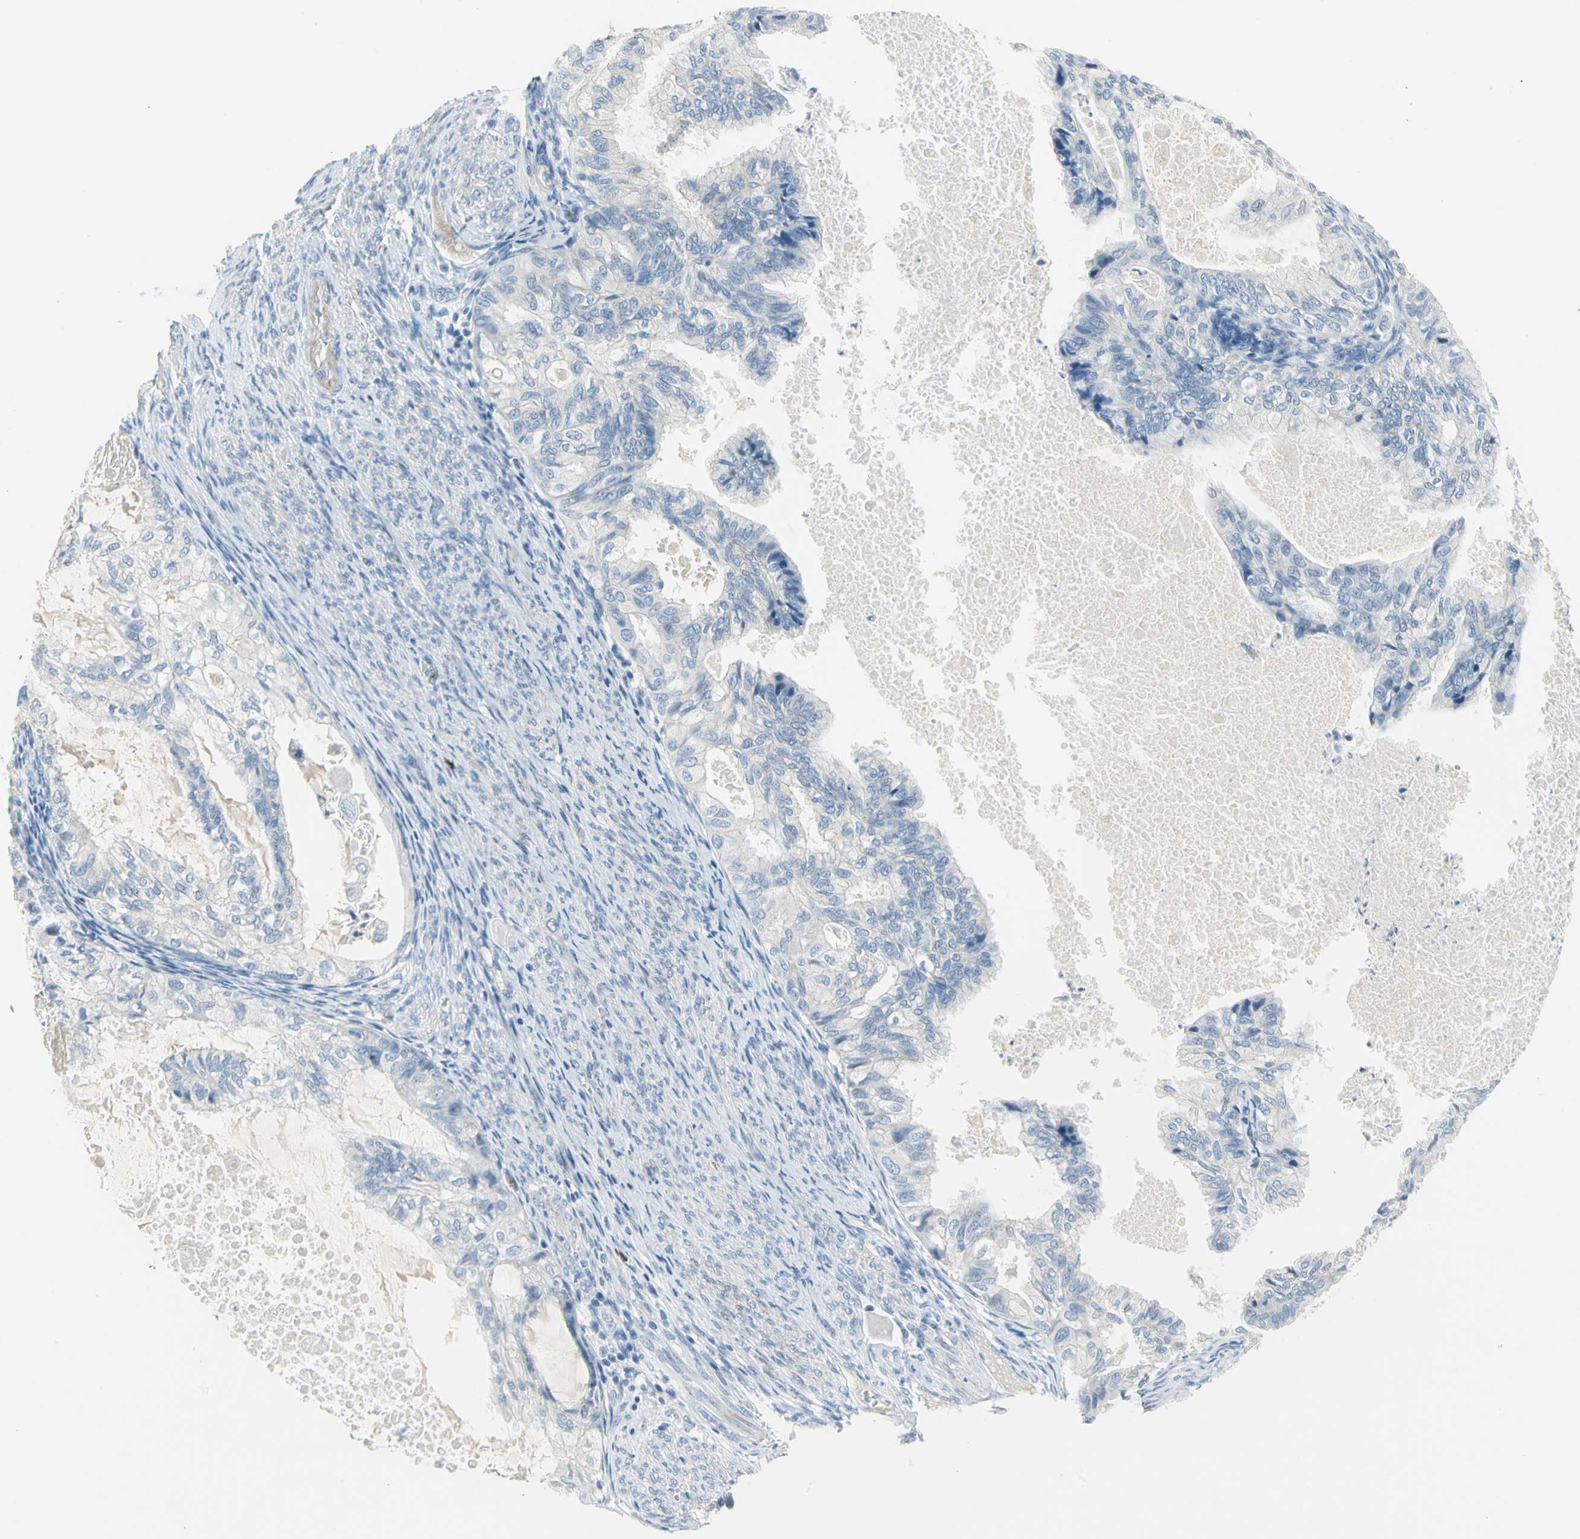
{"staining": {"intensity": "negative", "quantity": "none", "location": "none"}, "tissue": "cervical cancer", "cell_type": "Tumor cells", "image_type": "cancer", "snomed": [{"axis": "morphology", "description": "Normal tissue, NOS"}, {"axis": "morphology", "description": "Adenocarcinoma, NOS"}, {"axis": "topography", "description": "Cervix"}, {"axis": "topography", "description": "Endometrium"}], "caption": "Tumor cells show no significant protein positivity in cervical cancer.", "gene": "ALOX15", "patient": {"sex": "female", "age": 86}}